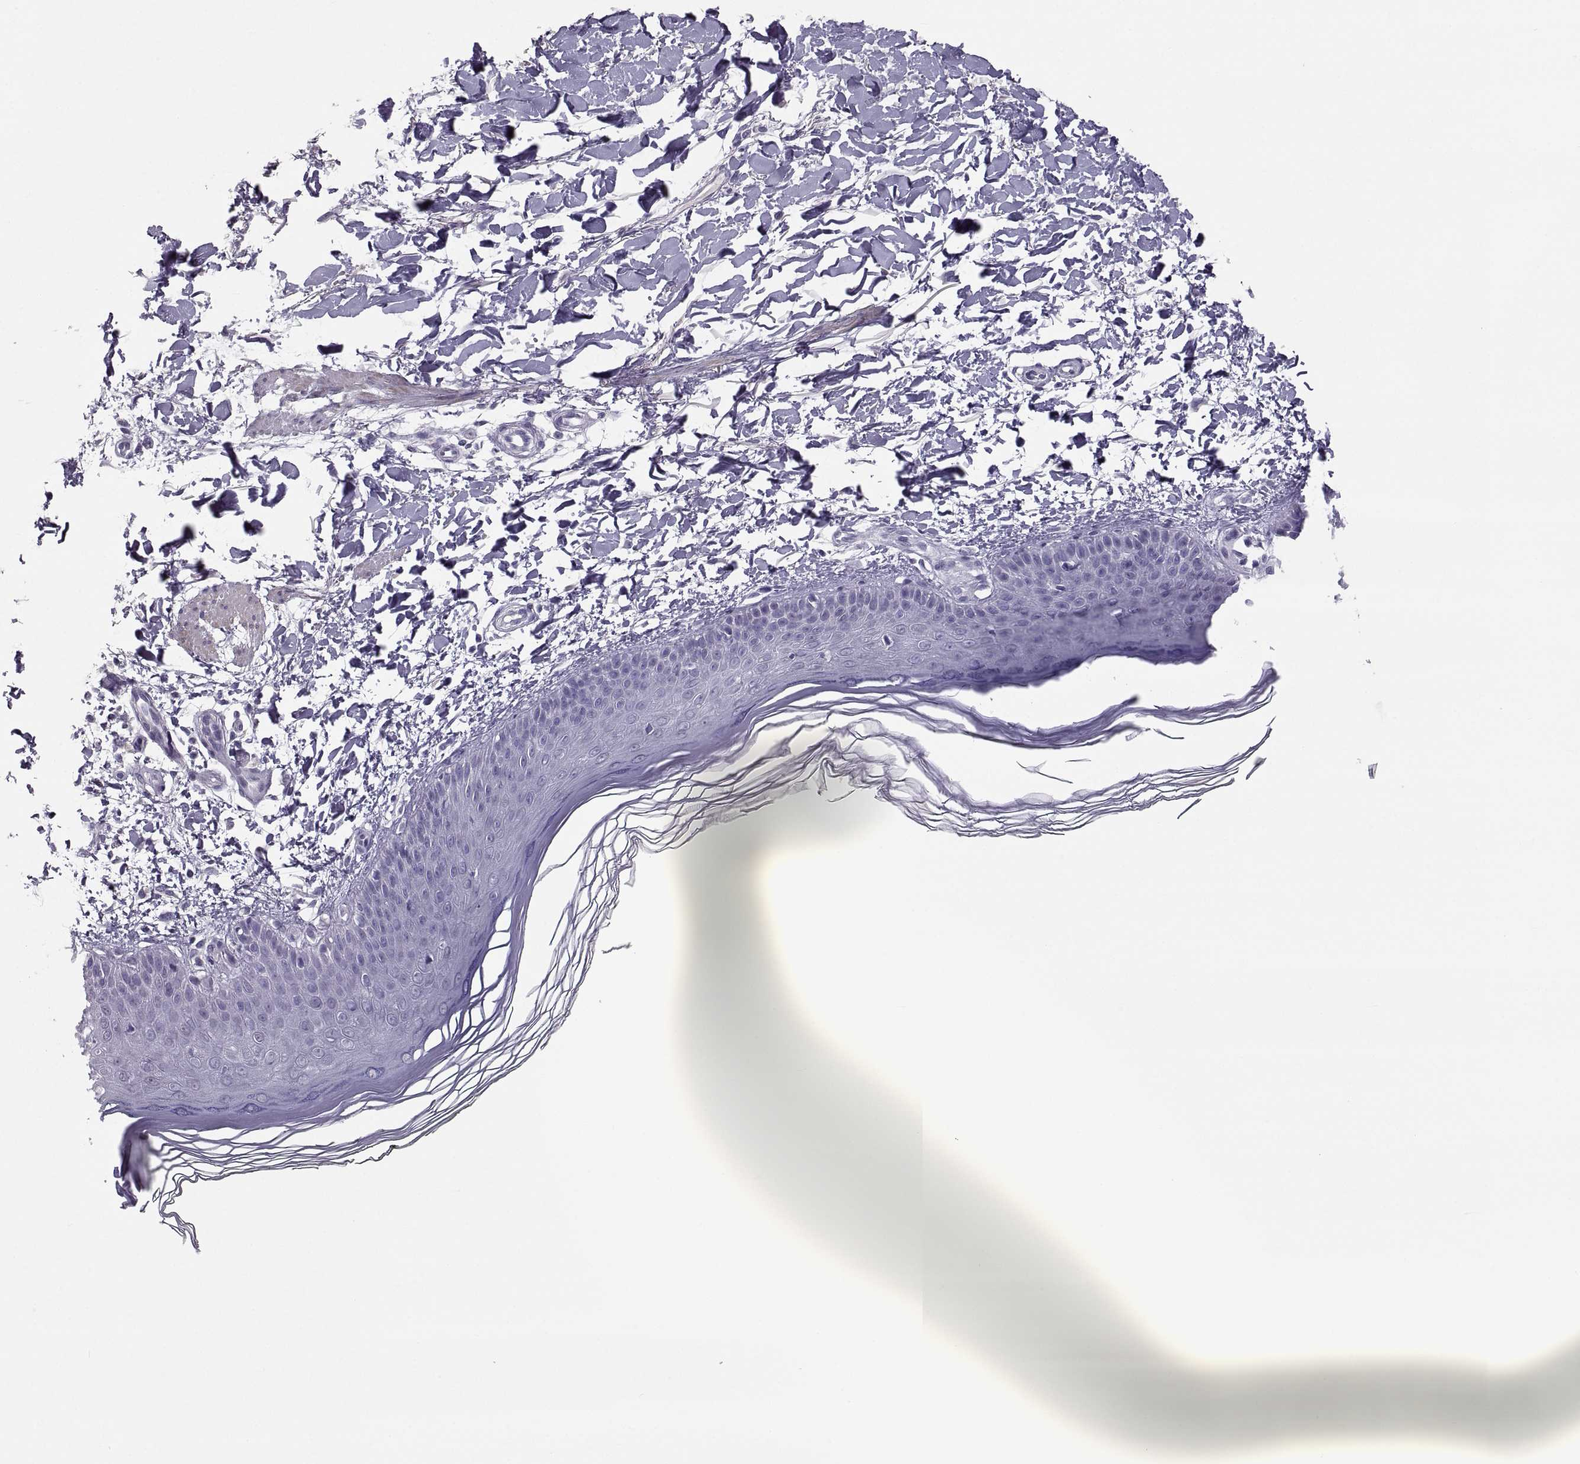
{"staining": {"intensity": "negative", "quantity": "none", "location": "none"}, "tissue": "skin", "cell_type": "Fibroblasts", "image_type": "normal", "snomed": [{"axis": "morphology", "description": "Normal tissue, NOS"}, {"axis": "topography", "description": "Skin"}], "caption": "The micrograph shows no significant staining in fibroblasts of skin. (Brightfield microscopy of DAB (3,3'-diaminobenzidine) IHC at high magnification).", "gene": "IGSF1", "patient": {"sex": "female", "age": 62}}